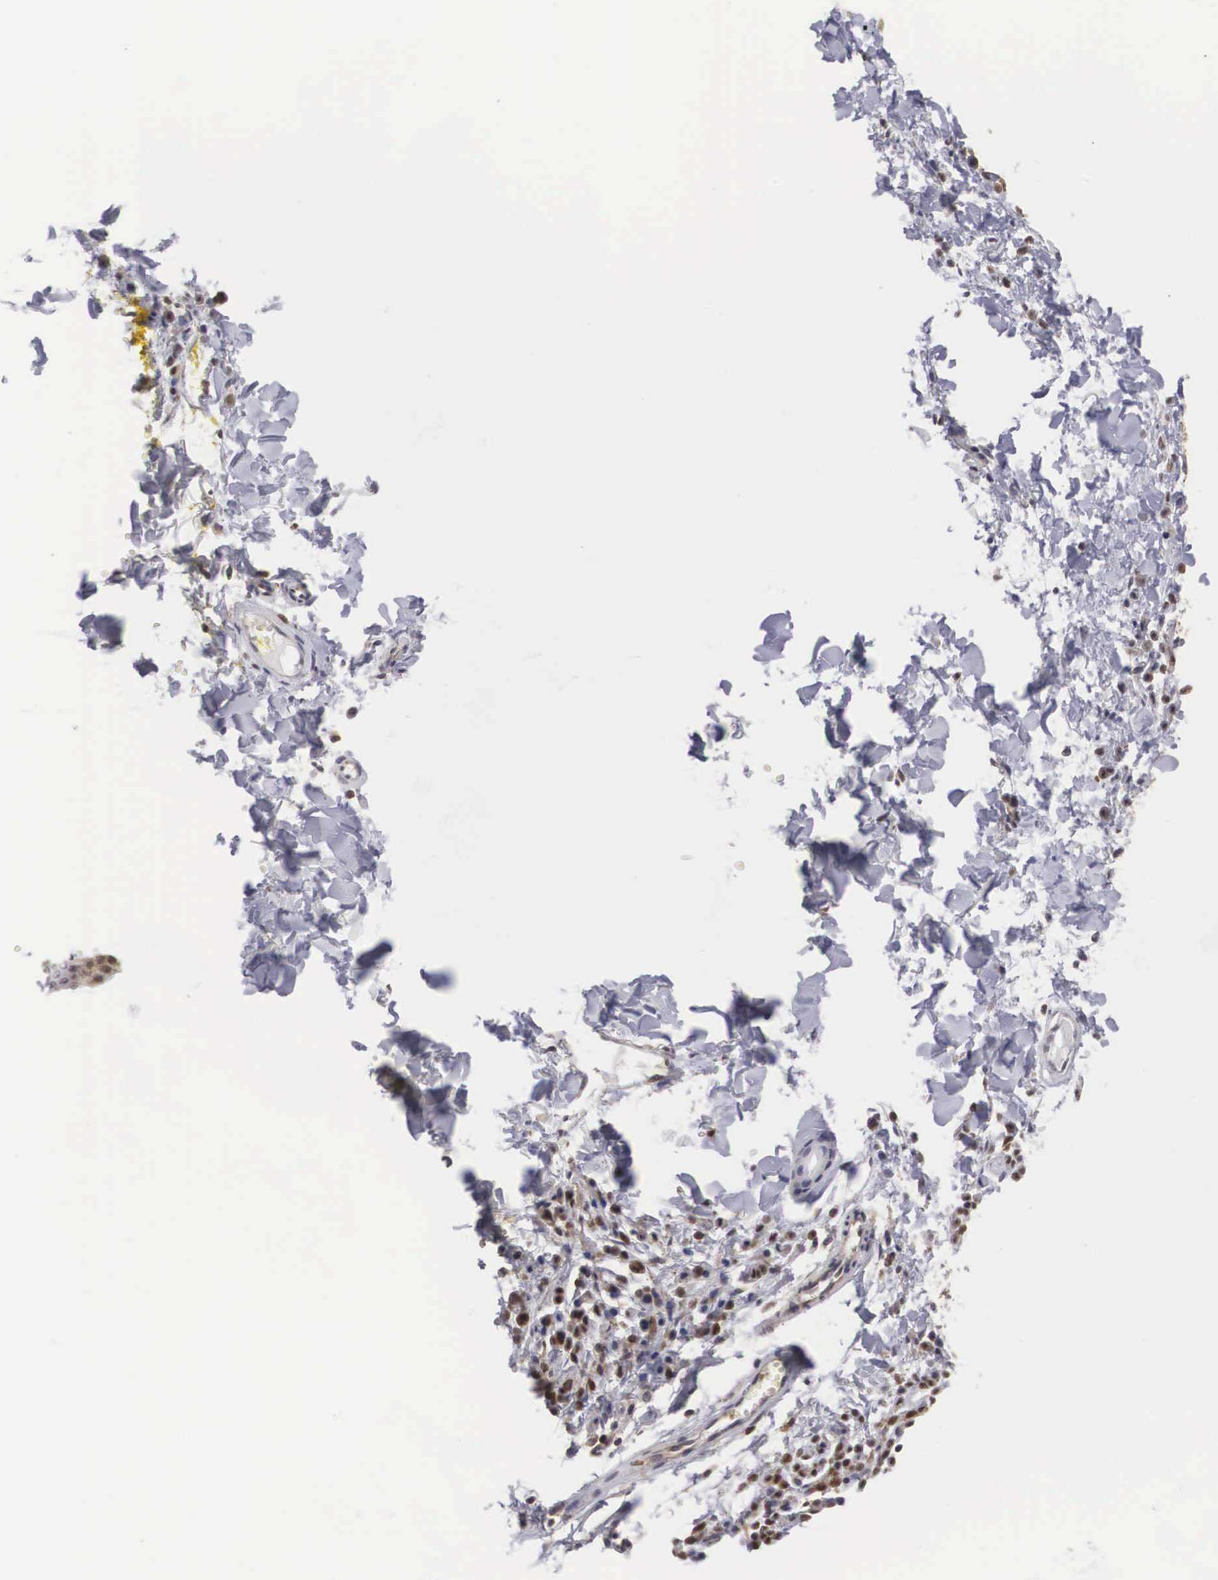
{"staining": {"intensity": "moderate", "quantity": ">75%", "location": "cytoplasmic/membranous,nuclear"}, "tissue": "melanoma", "cell_type": "Tumor cells", "image_type": "cancer", "snomed": [{"axis": "morphology", "description": "Malignant melanoma, NOS"}, {"axis": "topography", "description": "Skin"}], "caption": "Melanoma stained with IHC demonstrates moderate cytoplasmic/membranous and nuclear expression in approximately >75% of tumor cells. The protein of interest is stained brown, and the nuclei are stained in blue (DAB IHC with brightfield microscopy, high magnification).", "gene": "ADSL", "patient": {"sex": "female", "age": 52}}